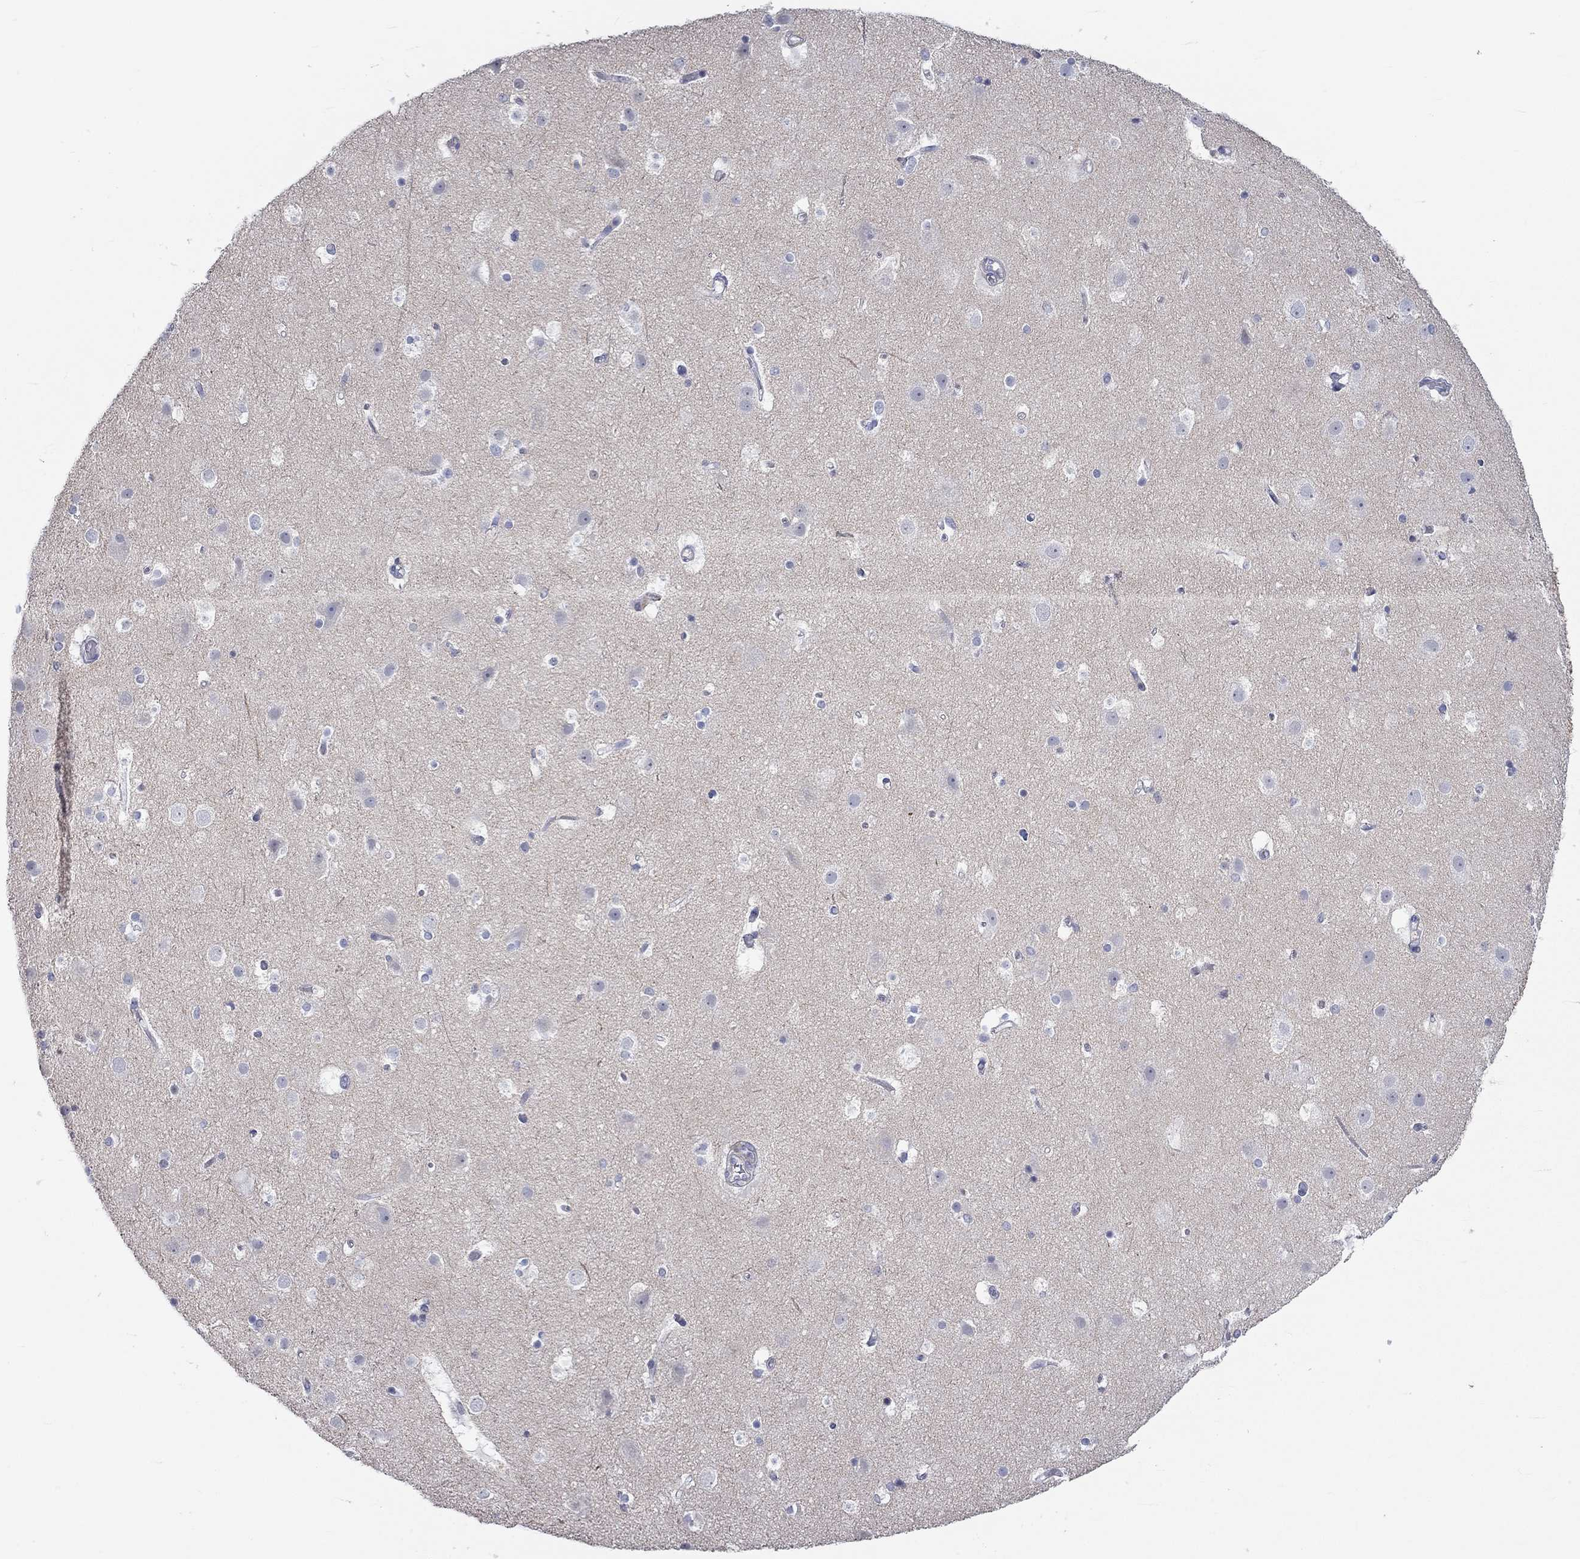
{"staining": {"intensity": "negative", "quantity": "none", "location": "none"}, "tissue": "cerebral cortex", "cell_type": "Endothelial cells", "image_type": "normal", "snomed": [{"axis": "morphology", "description": "Normal tissue, NOS"}, {"axis": "topography", "description": "Cerebral cortex"}], "caption": "High magnification brightfield microscopy of normal cerebral cortex stained with DAB (brown) and counterstained with hematoxylin (blue): endothelial cells show no significant positivity.", "gene": "PCDHGA10", "patient": {"sex": "female", "age": 52}}